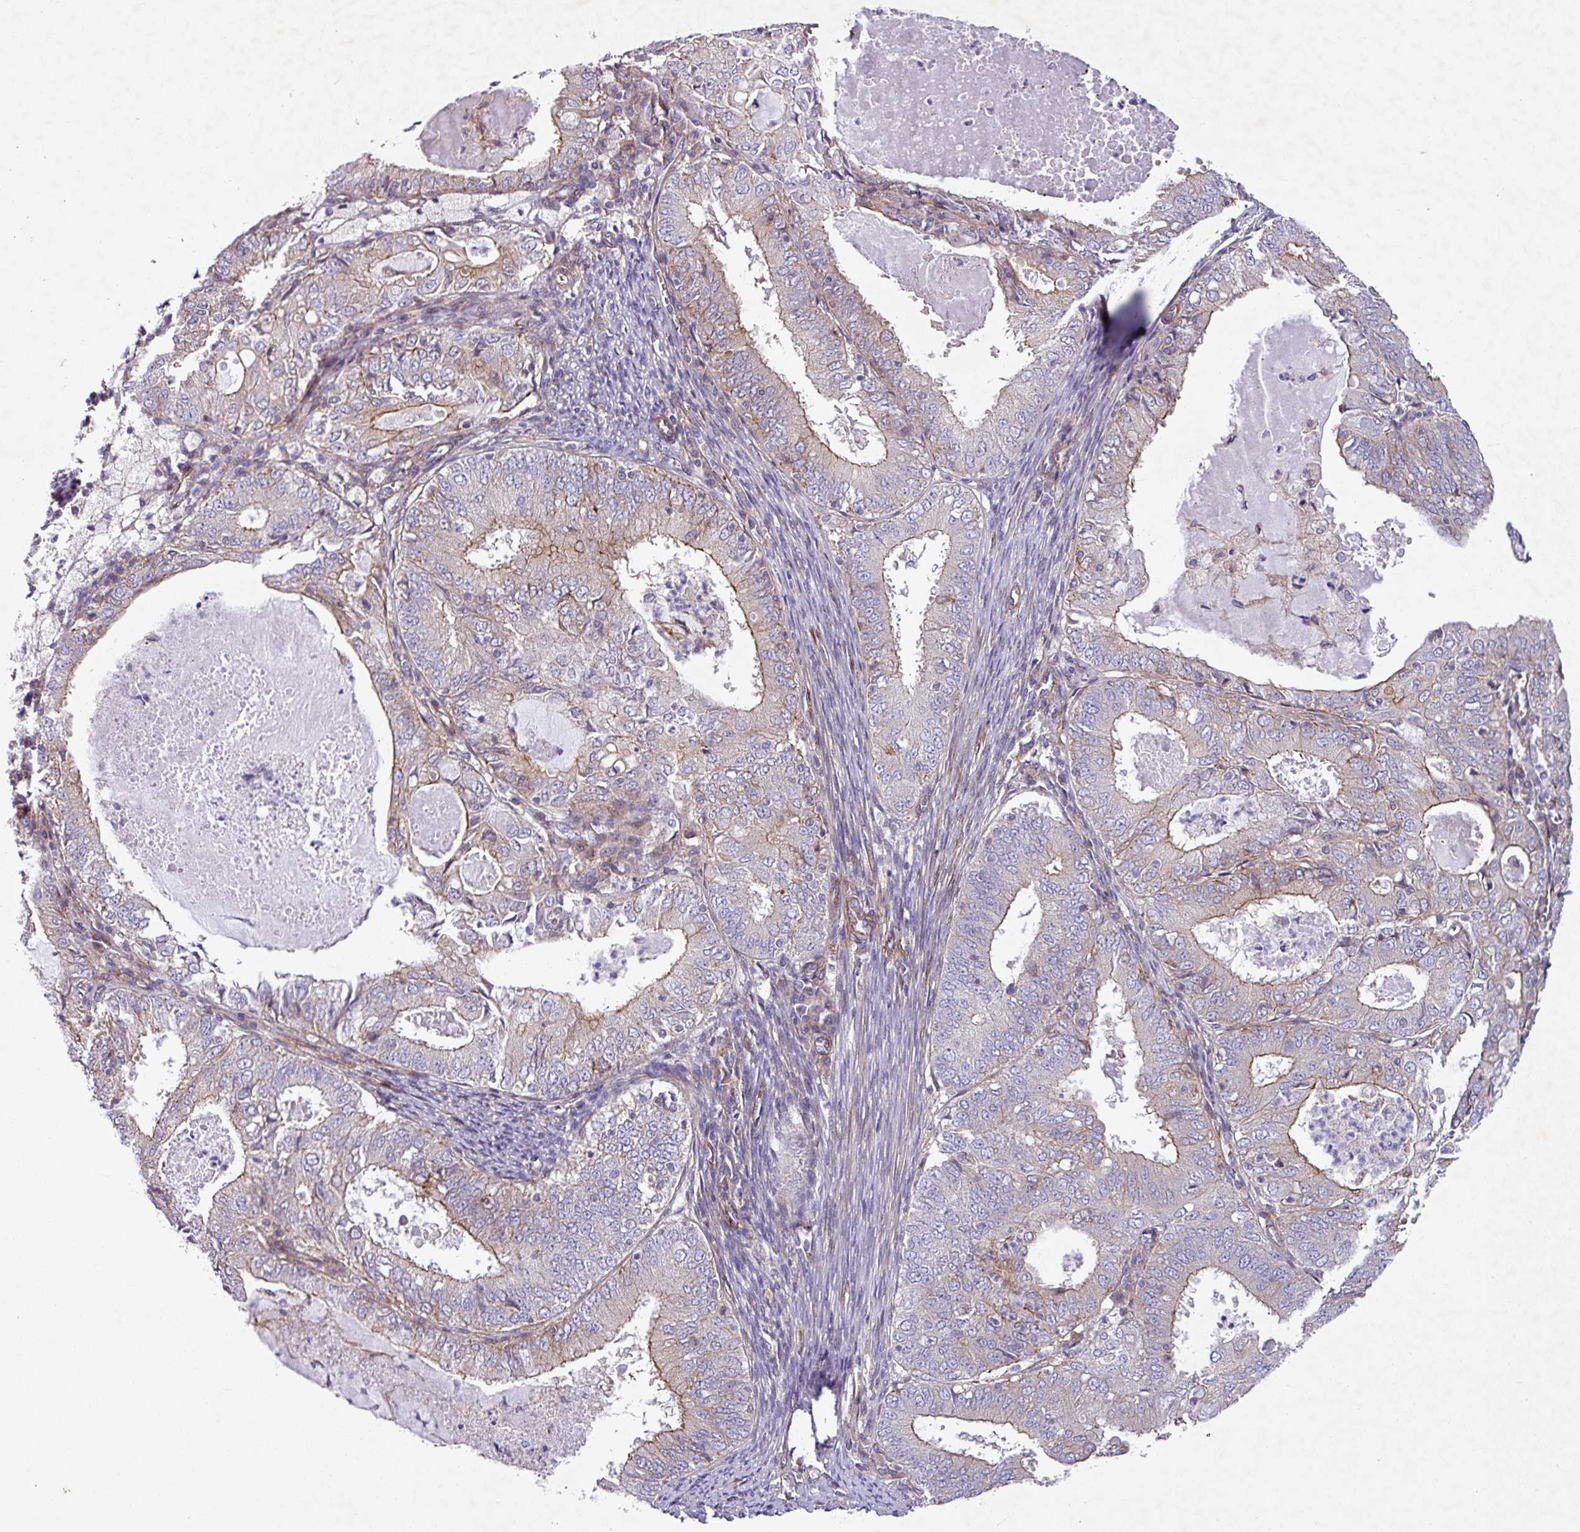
{"staining": {"intensity": "moderate", "quantity": "25%-75%", "location": "cytoplasmic/membranous"}, "tissue": "endometrial cancer", "cell_type": "Tumor cells", "image_type": "cancer", "snomed": [{"axis": "morphology", "description": "Adenocarcinoma, NOS"}, {"axis": "topography", "description": "Endometrium"}], "caption": "Endometrial adenocarcinoma stained with a brown dye demonstrates moderate cytoplasmic/membranous positive staining in about 25%-75% of tumor cells.", "gene": "ATP2C2", "patient": {"sex": "female", "age": 57}}